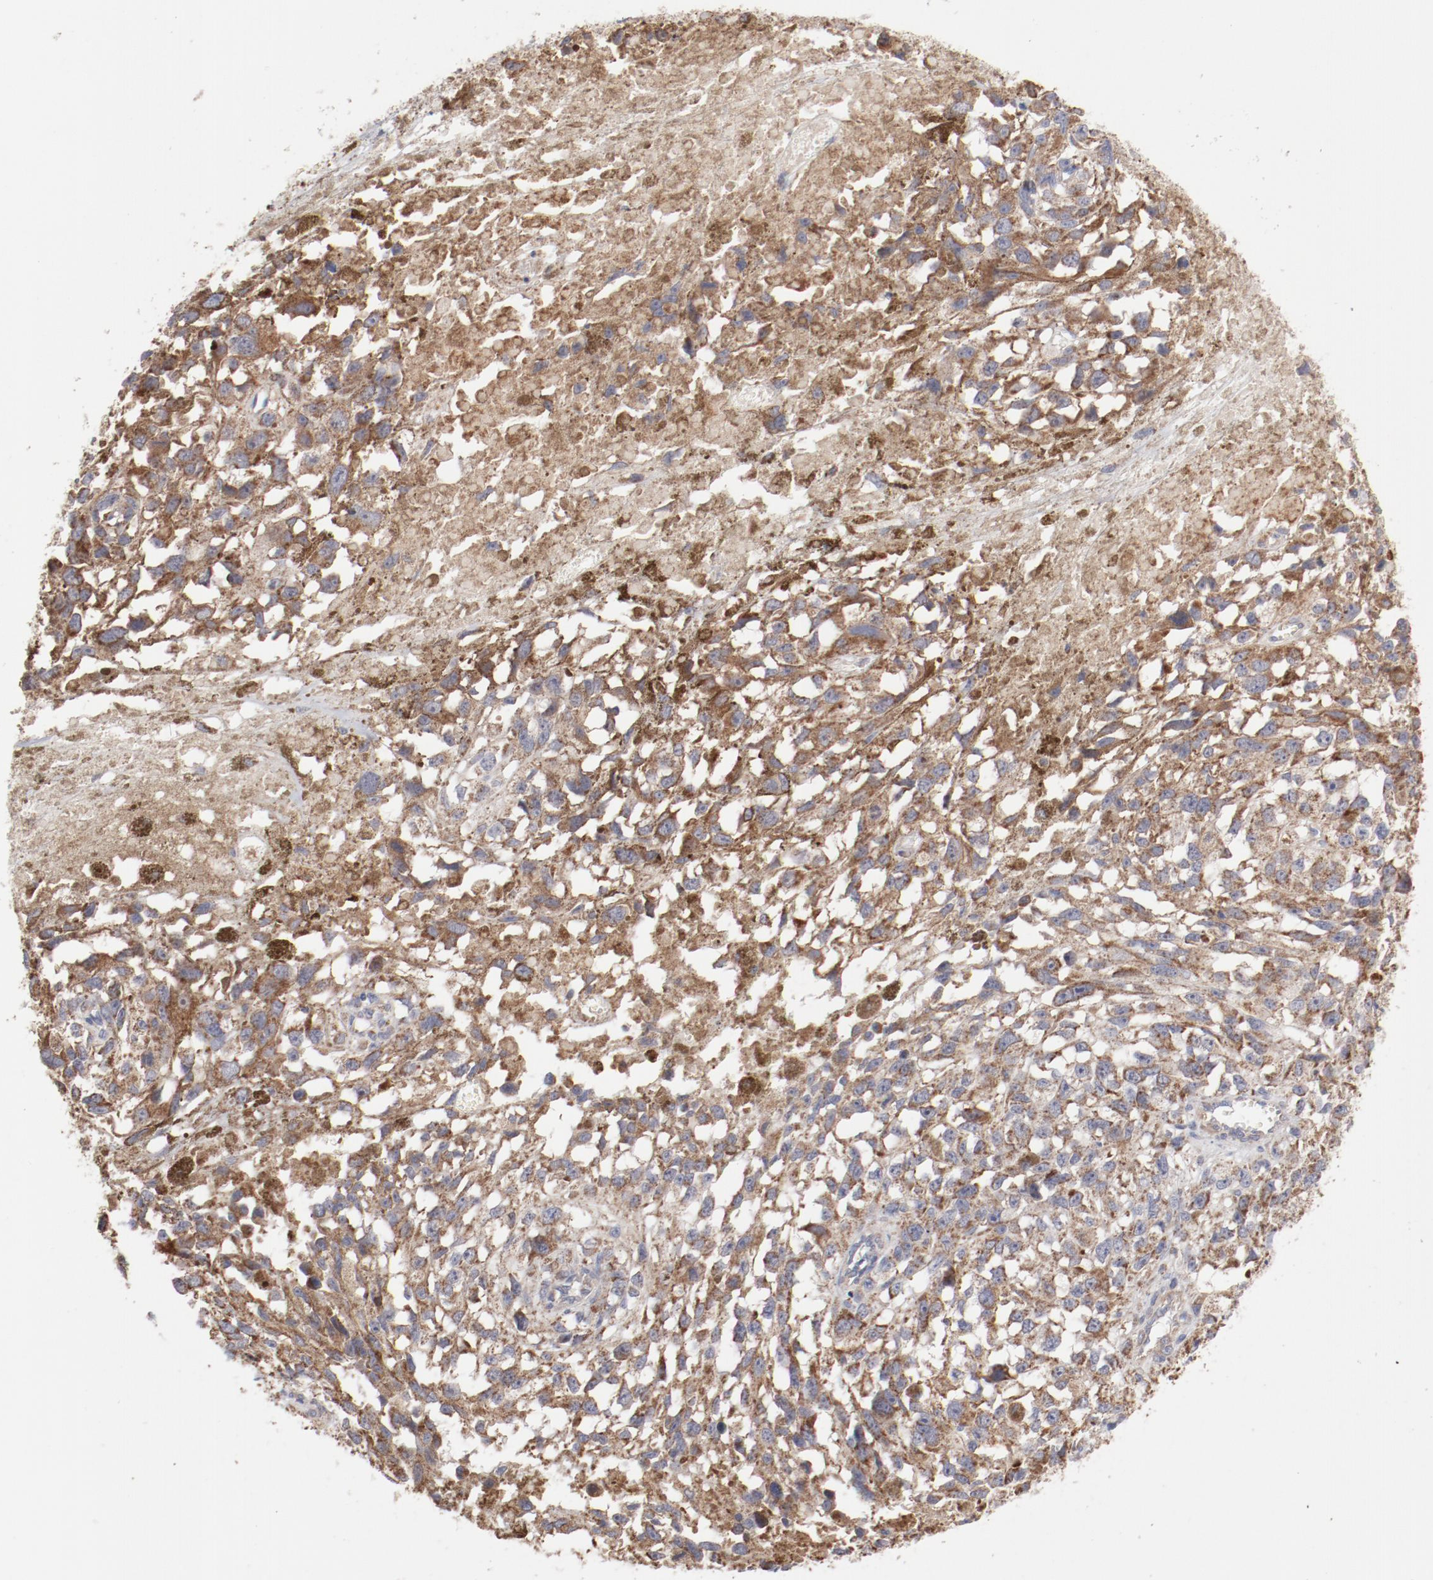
{"staining": {"intensity": "moderate", "quantity": ">75%", "location": "cytoplasmic/membranous"}, "tissue": "melanoma", "cell_type": "Tumor cells", "image_type": "cancer", "snomed": [{"axis": "morphology", "description": "Malignant melanoma, Metastatic site"}, {"axis": "topography", "description": "Lymph node"}], "caption": "Human melanoma stained with a brown dye exhibits moderate cytoplasmic/membranous positive expression in about >75% of tumor cells.", "gene": "PPFIBP2", "patient": {"sex": "male", "age": 59}}